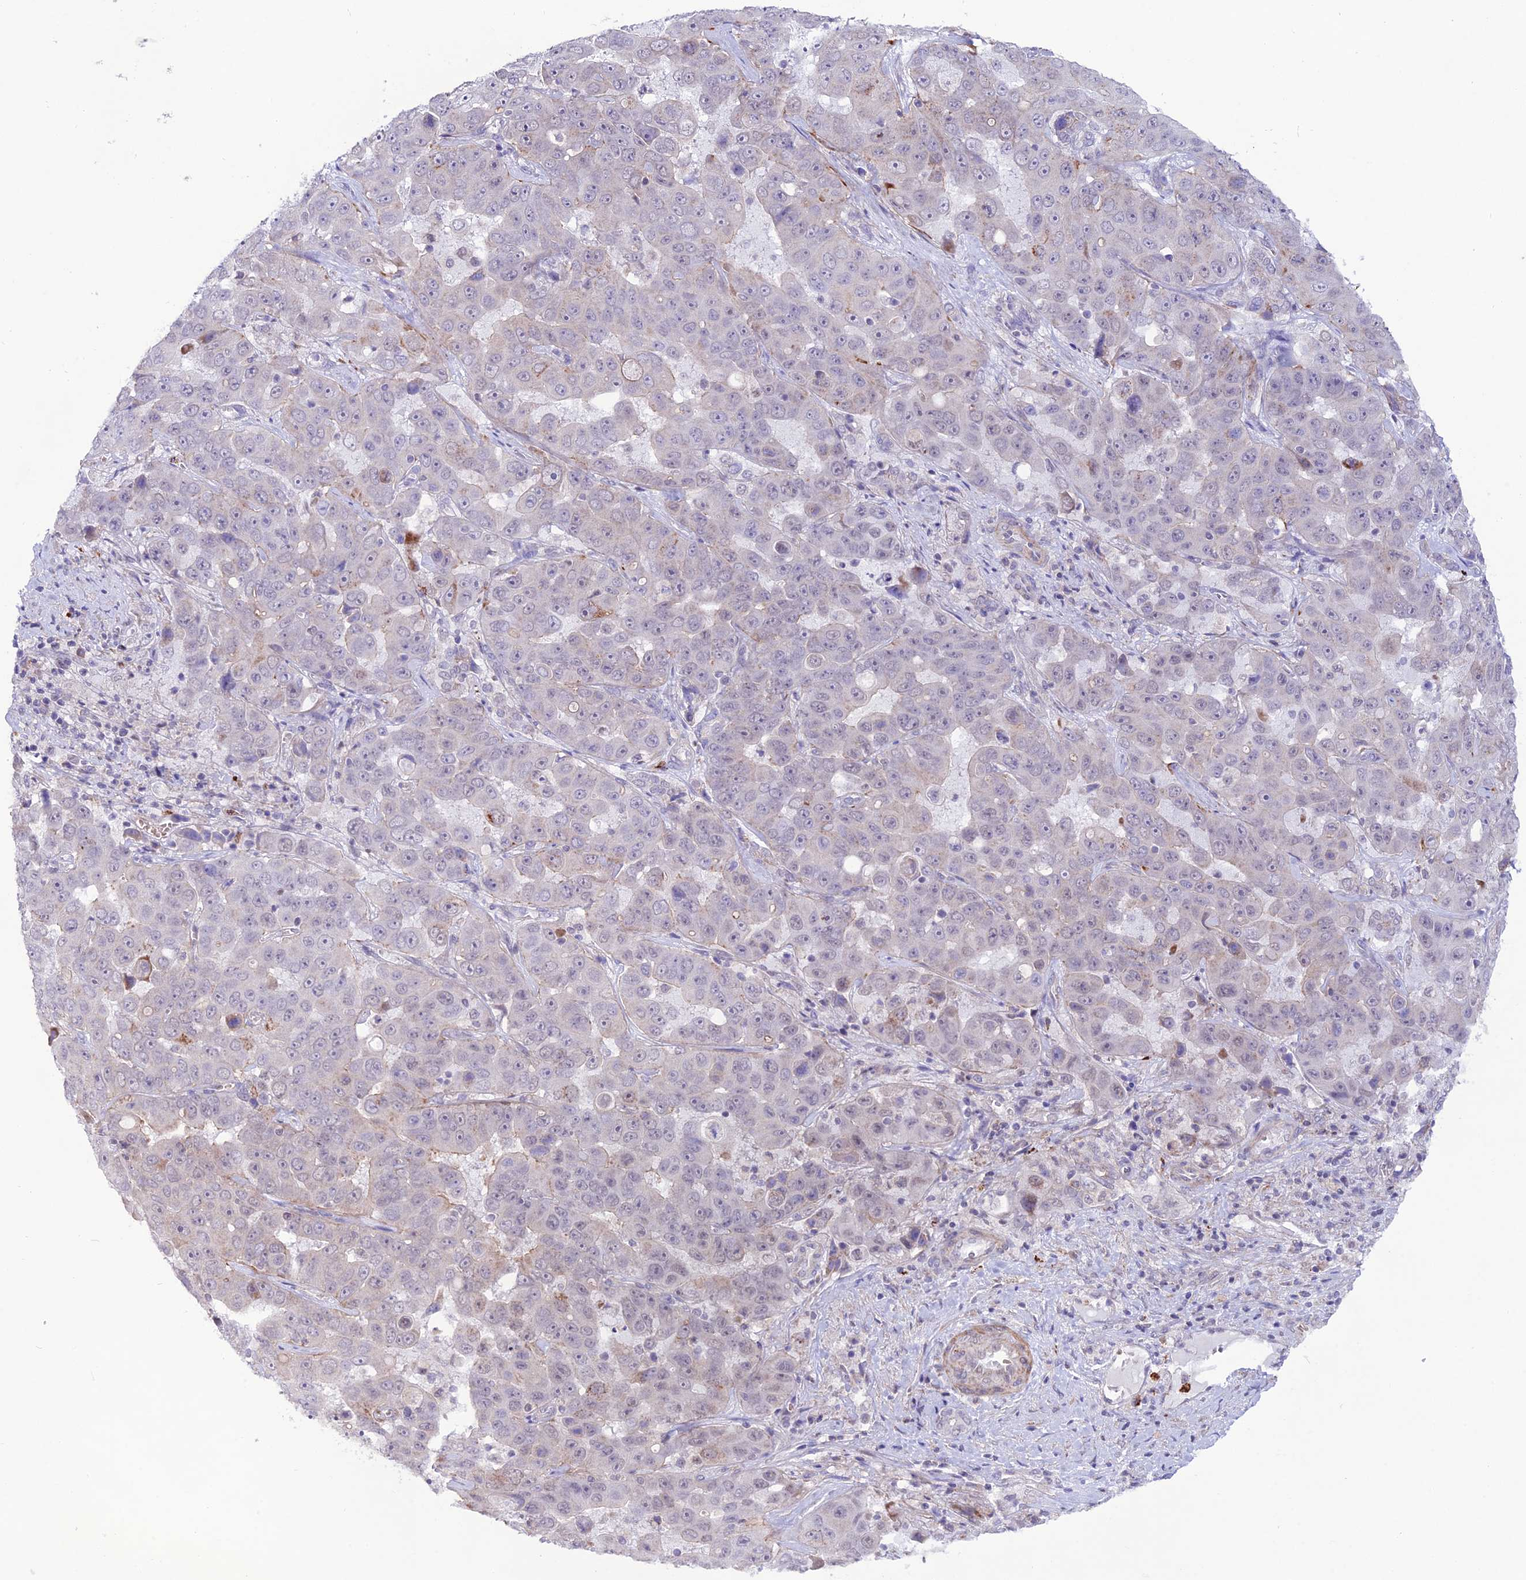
{"staining": {"intensity": "negative", "quantity": "none", "location": "none"}, "tissue": "liver cancer", "cell_type": "Tumor cells", "image_type": "cancer", "snomed": [{"axis": "morphology", "description": "Cholangiocarcinoma"}, {"axis": "topography", "description": "Liver"}], "caption": "IHC image of human liver cancer (cholangiocarcinoma) stained for a protein (brown), which shows no positivity in tumor cells.", "gene": "COL6A6", "patient": {"sex": "female", "age": 52}}